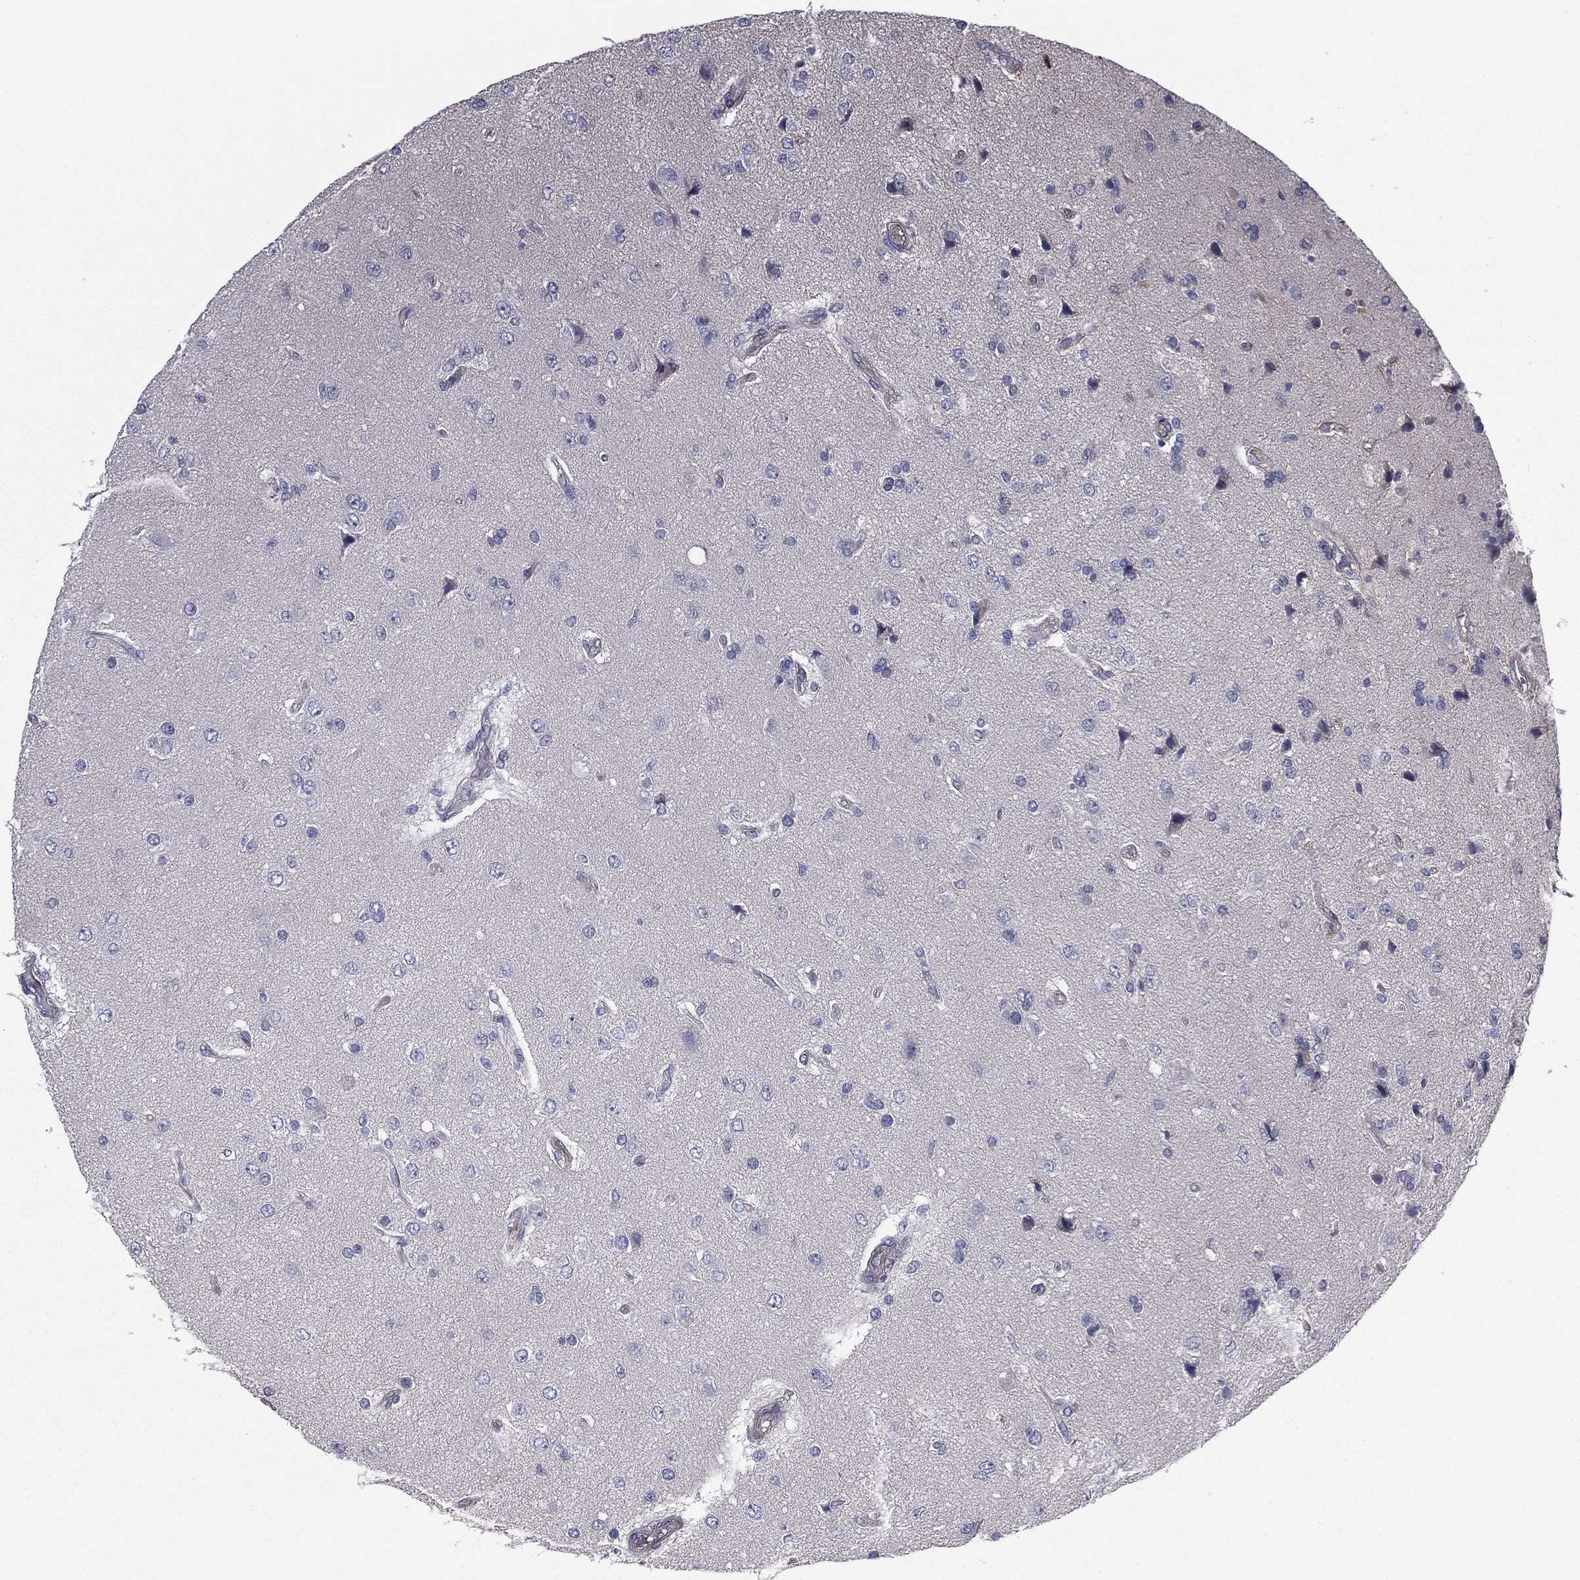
{"staining": {"intensity": "weak", "quantity": "<25%", "location": "cytoplasmic/membranous"}, "tissue": "glioma", "cell_type": "Tumor cells", "image_type": "cancer", "snomed": [{"axis": "morphology", "description": "Glioma, malignant, High grade"}, {"axis": "topography", "description": "Brain"}], "caption": "Immunohistochemical staining of human high-grade glioma (malignant) exhibits no significant staining in tumor cells. (Stains: DAB immunohistochemistry with hematoxylin counter stain, Microscopy: brightfield microscopy at high magnification).", "gene": "SCUBE1", "patient": {"sex": "male", "age": 56}}